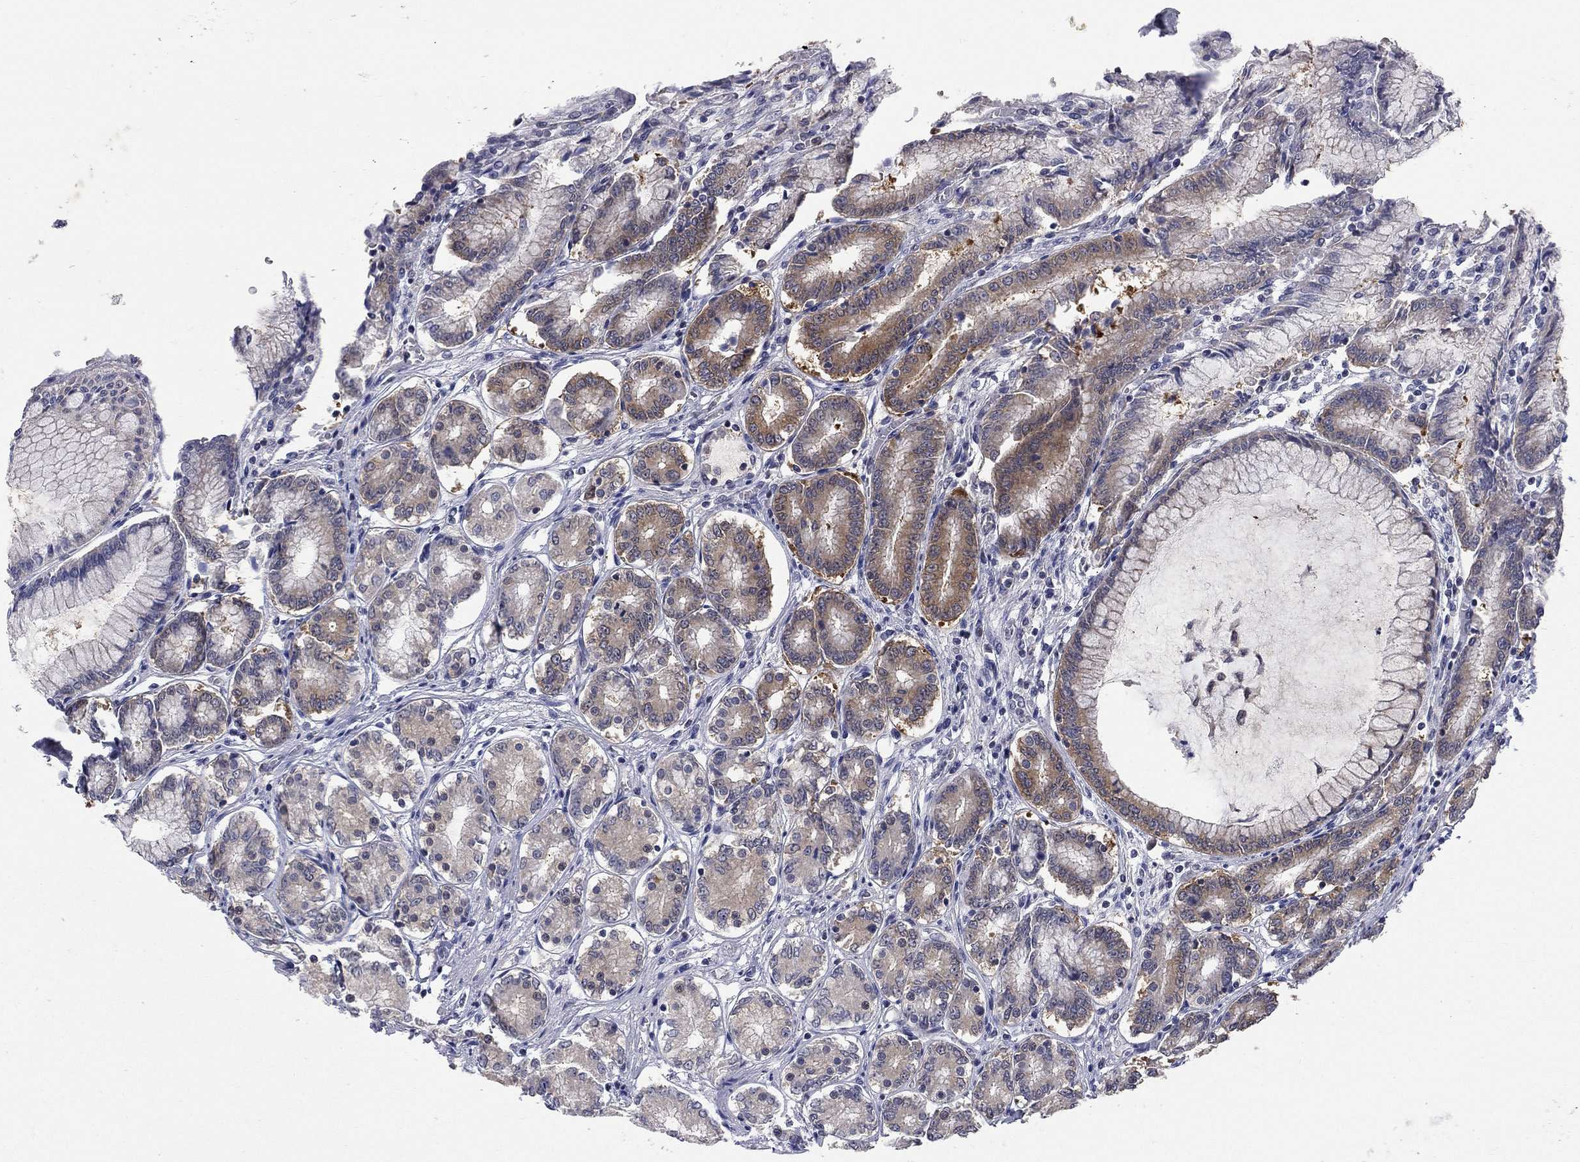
{"staining": {"intensity": "moderate", "quantity": "25%-75%", "location": "cytoplasmic/membranous"}, "tissue": "stomach", "cell_type": "Glandular cells", "image_type": "normal", "snomed": [{"axis": "morphology", "description": "Normal tissue, NOS"}, {"axis": "topography", "description": "Stomach"}], "caption": "High-power microscopy captured an IHC micrograph of normal stomach, revealing moderate cytoplasmic/membranous expression in approximately 25%-75% of glandular cells. The protein of interest is stained brown, and the nuclei are stained in blue (DAB (3,3'-diaminobenzidine) IHC with brightfield microscopy, high magnification).", "gene": "ENSG00000255639", "patient": {"sex": "female", "age": 65}}